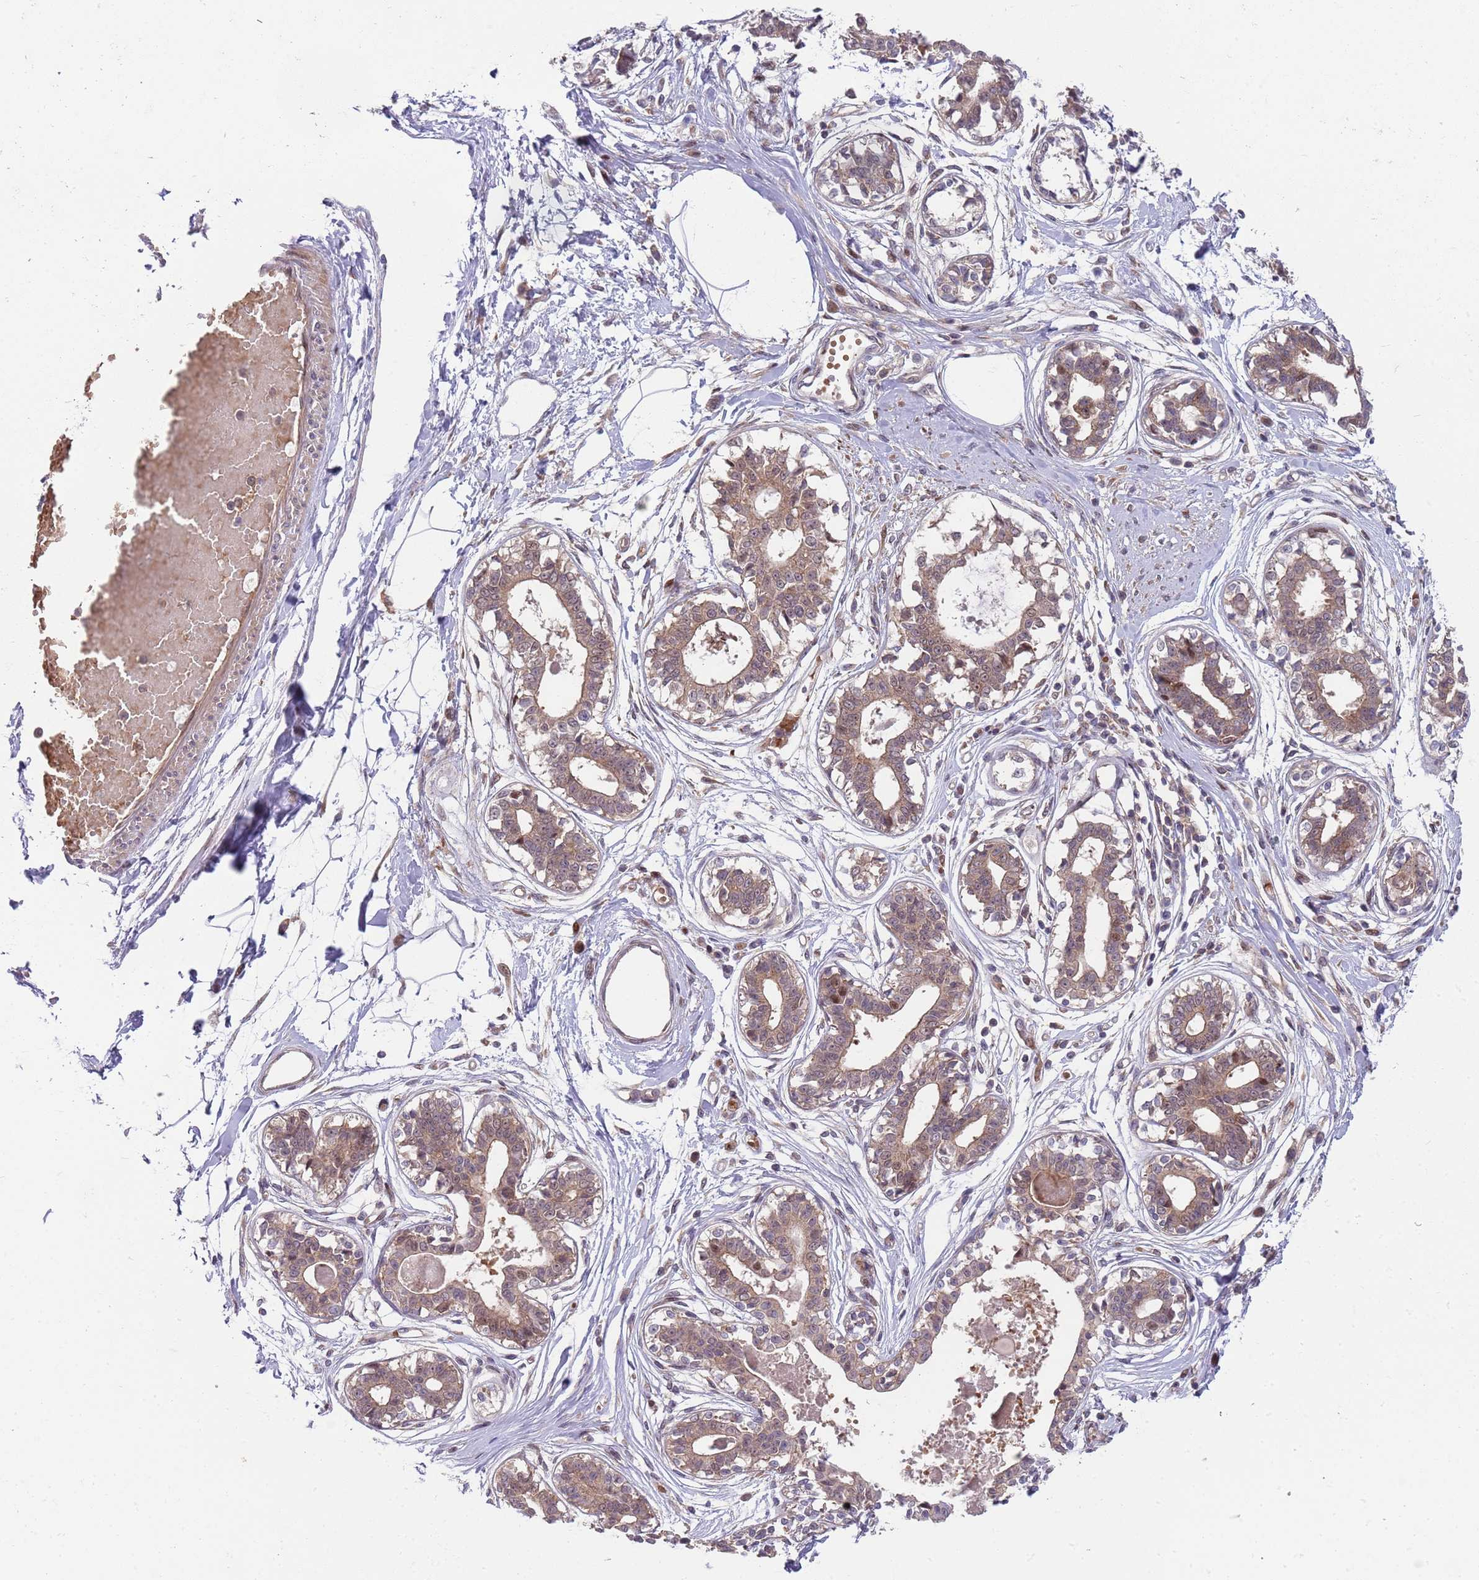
{"staining": {"intensity": "negative", "quantity": "none", "location": "none"}, "tissue": "breast", "cell_type": "Adipocytes", "image_type": "normal", "snomed": [{"axis": "morphology", "description": "Normal tissue, NOS"}, {"axis": "topography", "description": "Breast"}], "caption": "A high-resolution image shows immunohistochemistry (IHC) staining of benign breast, which displays no significant staining in adipocytes. The staining is performed using DAB (3,3'-diaminobenzidine) brown chromogen with nuclei counter-stained in using hematoxylin.", "gene": "GGA1", "patient": {"sex": "female", "age": 45}}